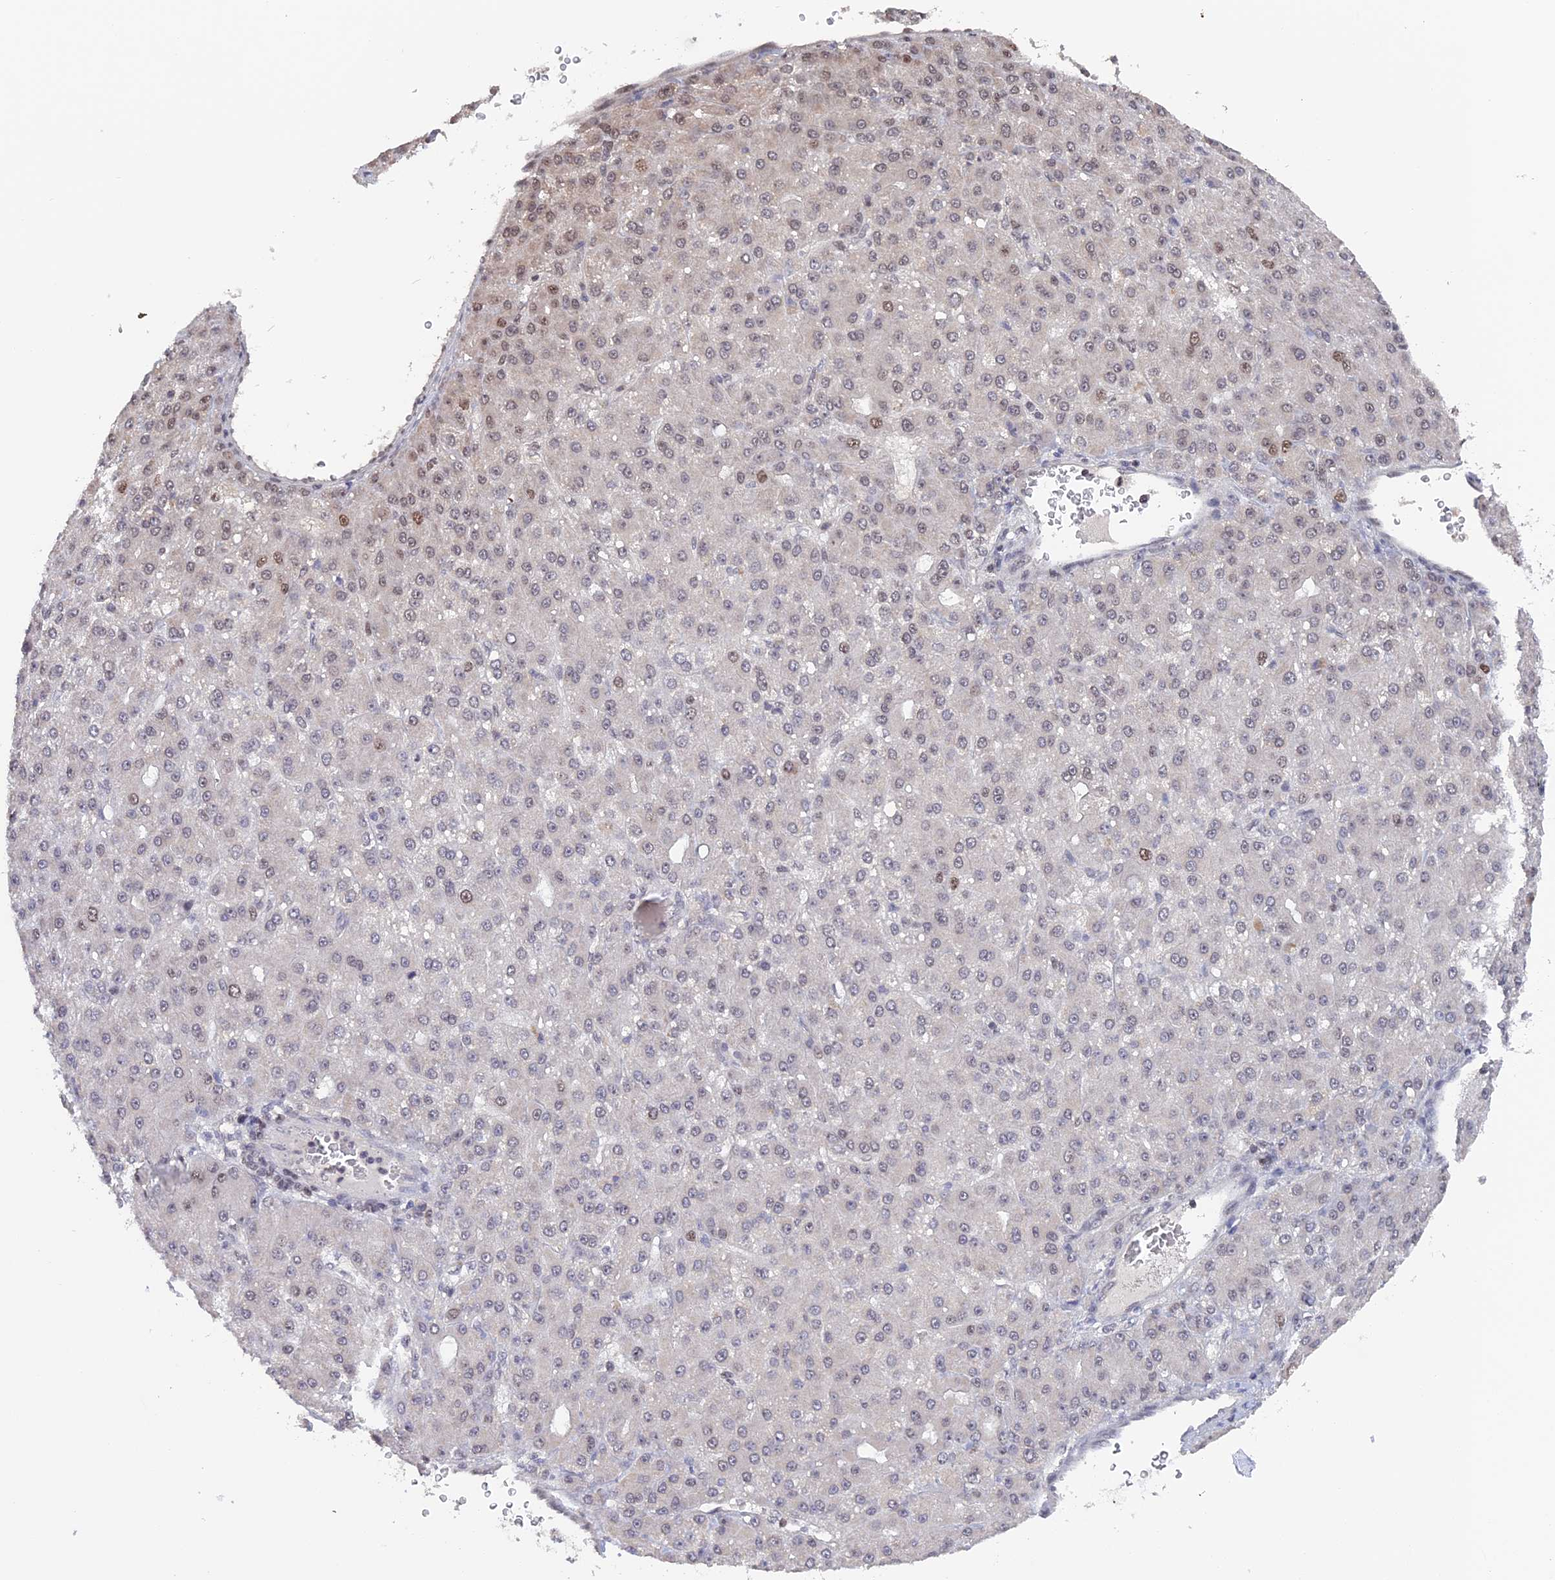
{"staining": {"intensity": "weak", "quantity": "<25%", "location": "nuclear"}, "tissue": "liver cancer", "cell_type": "Tumor cells", "image_type": "cancer", "snomed": [{"axis": "morphology", "description": "Carcinoma, Hepatocellular, NOS"}, {"axis": "topography", "description": "Liver"}], "caption": "Immunohistochemistry (IHC) of hepatocellular carcinoma (liver) demonstrates no positivity in tumor cells.", "gene": "RFC5", "patient": {"sex": "male", "age": 67}}